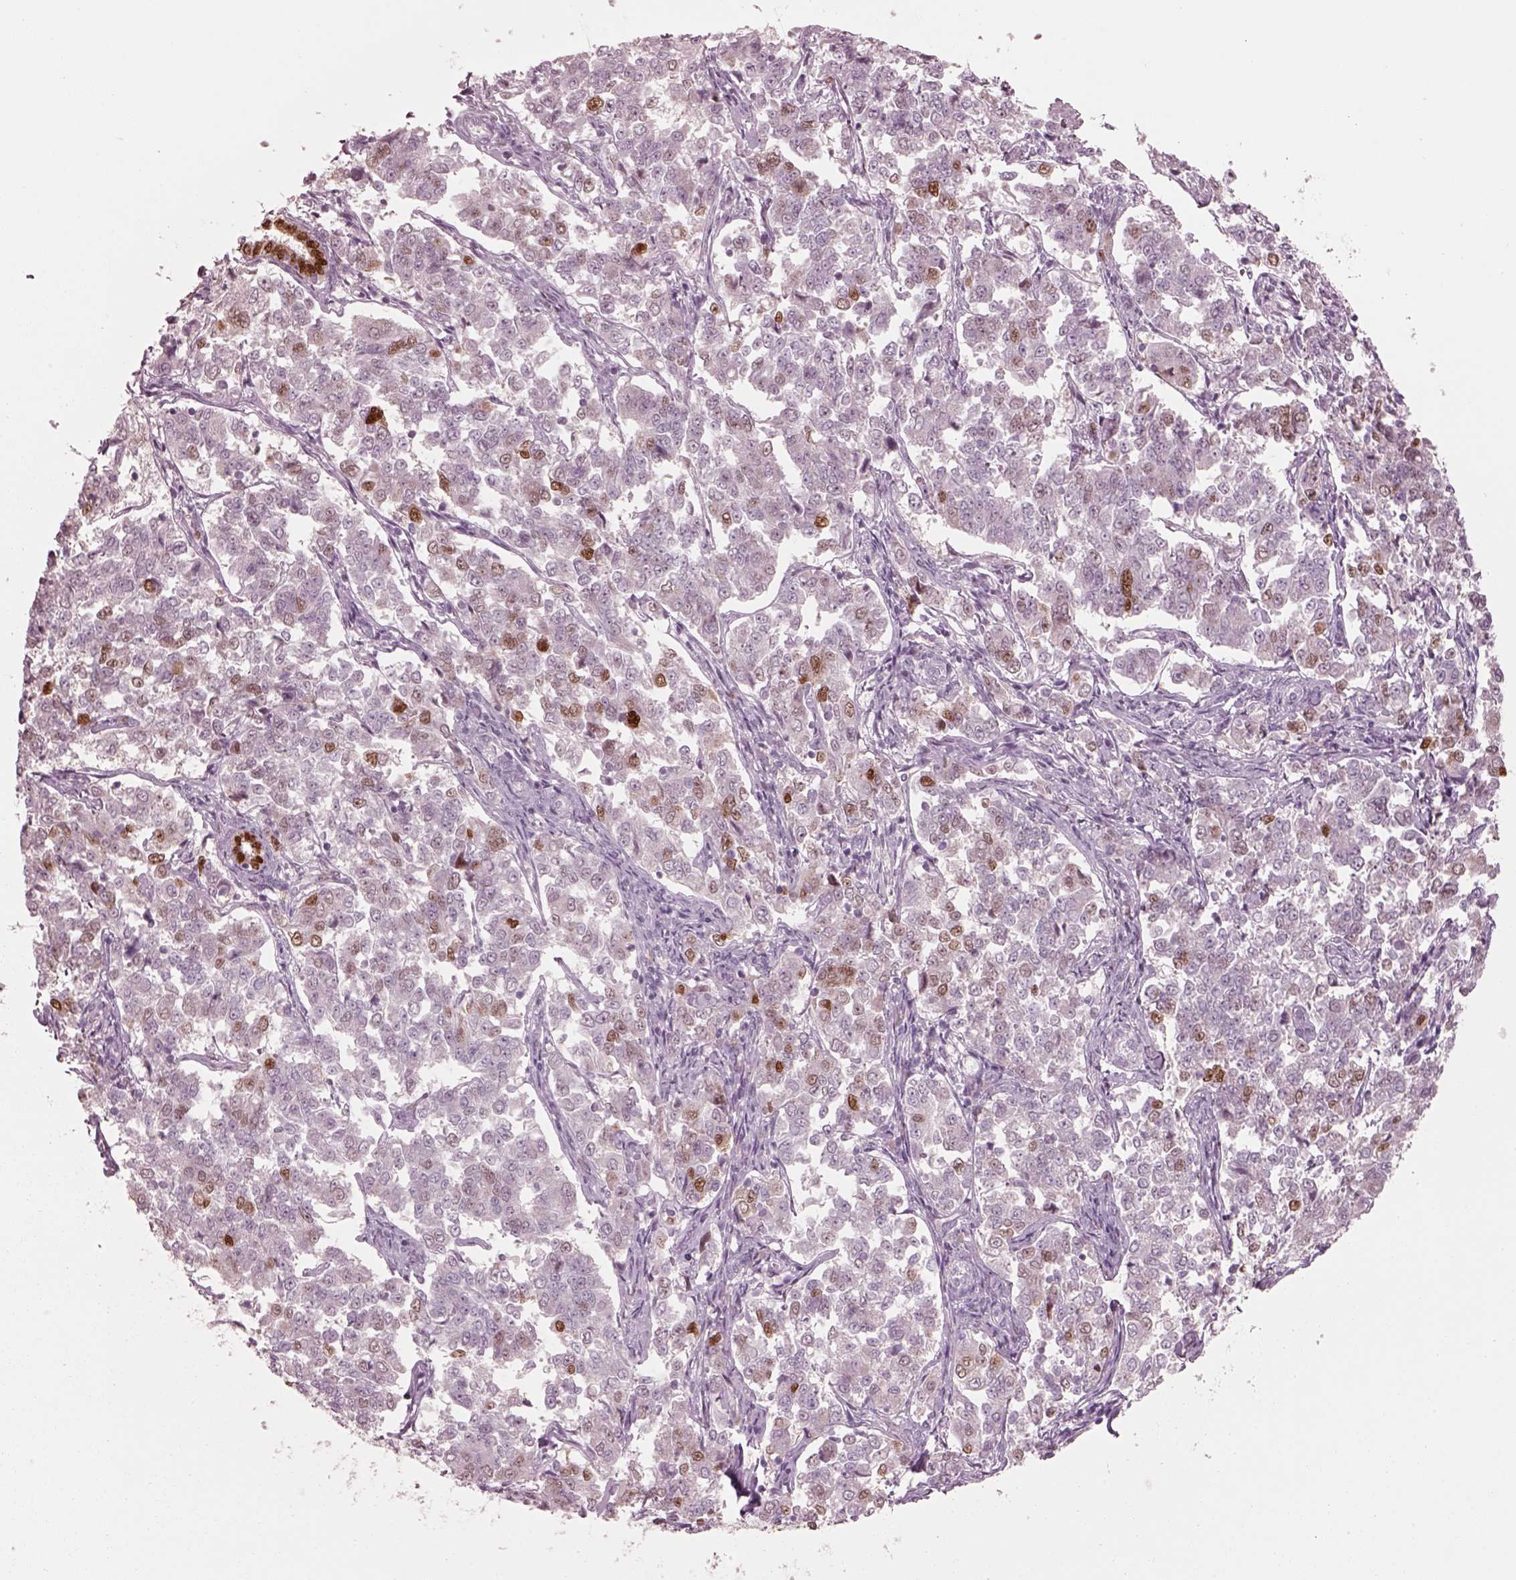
{"staining": {"intensity": "strong", "quantity": "<25%", "location": "nuclear"}, "tissue": "endometrial cancer", "cell_type": "Tumor cells", "image_type": "cancer", "snomed": [{"axis": "morphology", "description": "Adenocarcinoma, NOS"}, {"axis": "topography", "description": "Endometrium"}], "caption": "Protein expression analysis of human endometrial adenocarcinoma reveals strong nuclear staining in approximately <25% of tumor cells. The protein of interest is shown in brown color, while the nuclei are stained blue.", "gene": "SOX9", "patient": {"sex": "female", "age": 43}}